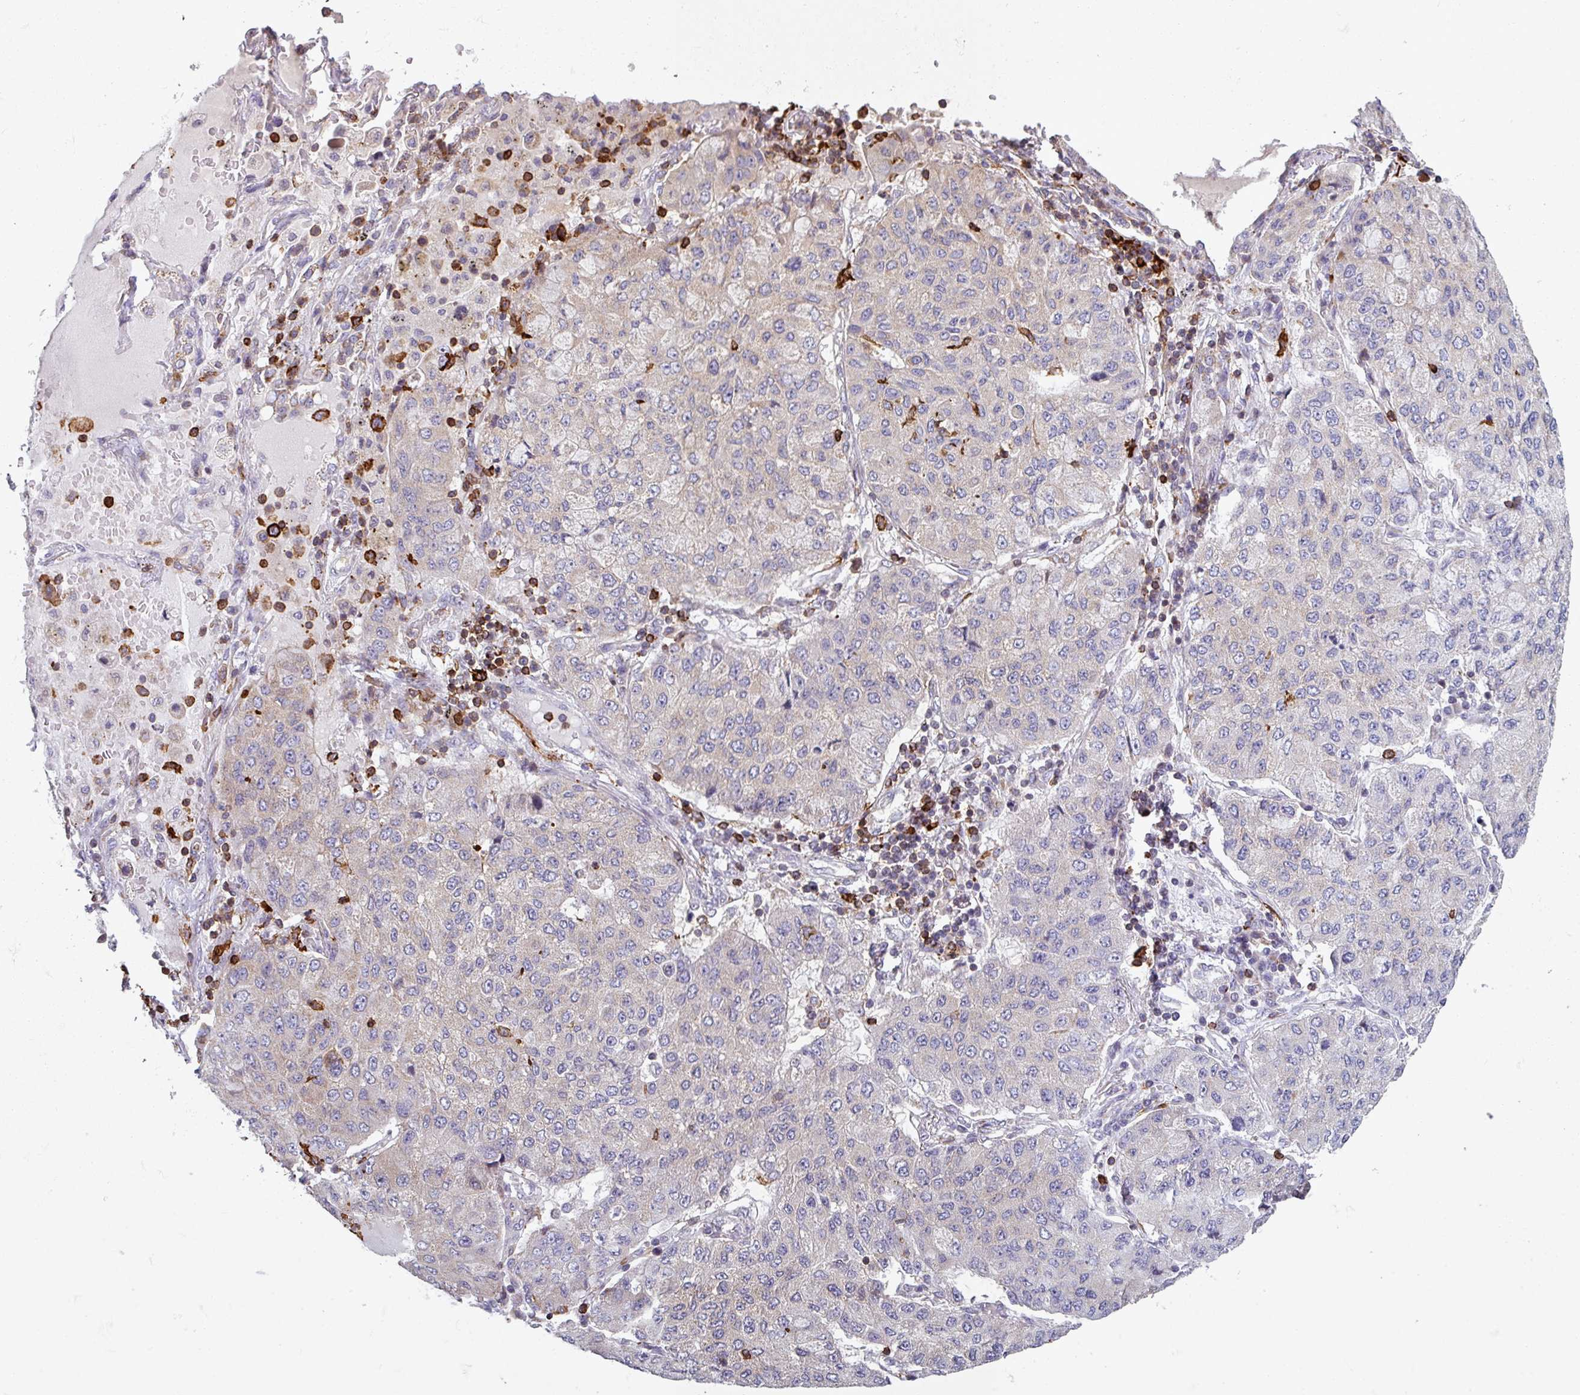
{"staining": {"intensity": "negative", "quantity": "none", "location": "none"}, "tissue": "lung cancer", "cell_type": "Tumor cells", "image_type": "cancer", "snomed": [{"axis": "morphology", "description": "Squamous cell carcinoma, NOS"}, {"axis": "topography", "description": "Lung"}], "caption": "This is an immunohistochemistry (IHC) histopathology image of human lung cancer. There is no expression in tumor cells.", "gene": "NEDD9", "patient": {"sex": "male", "age": 74}}